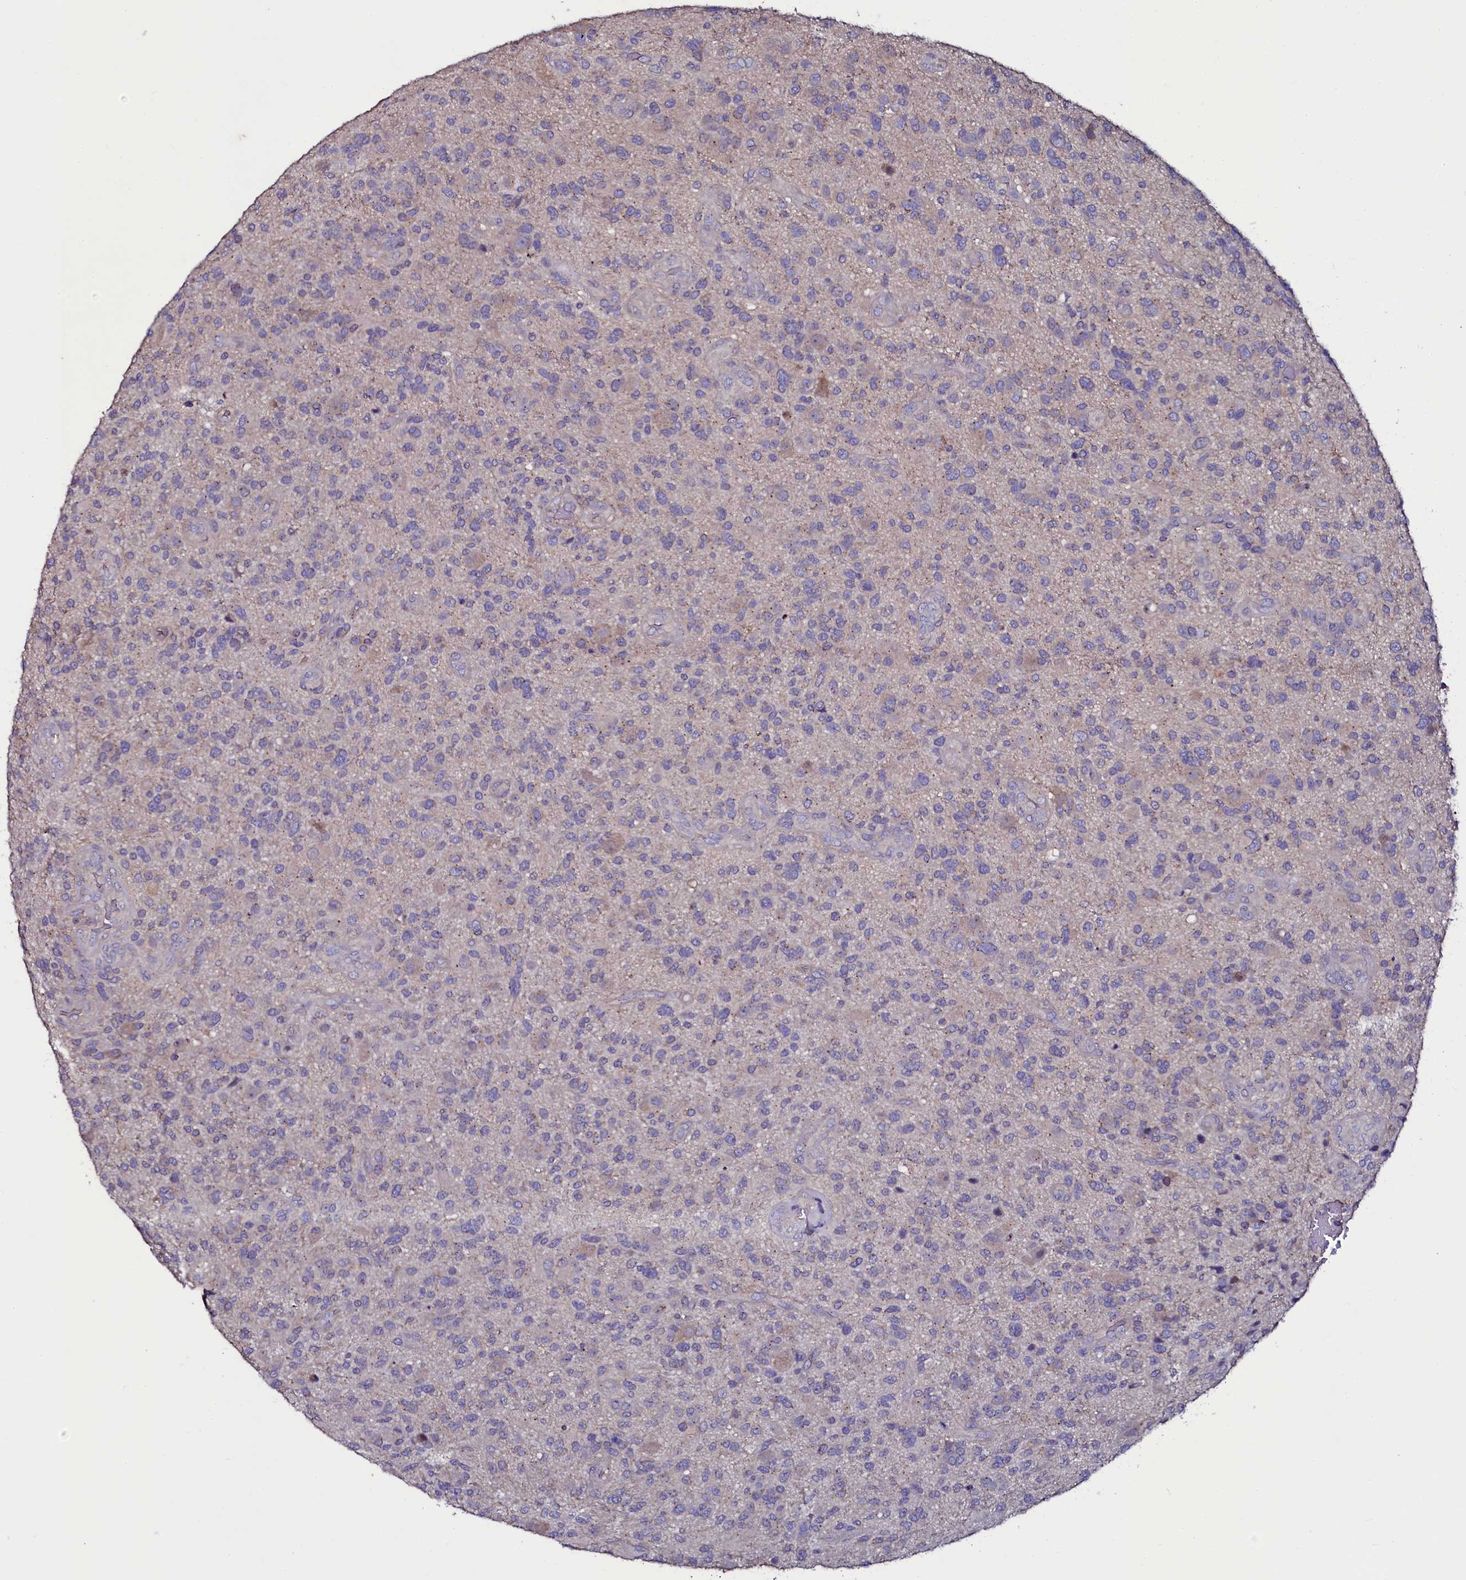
{"staining": {"intensity": "weak", "quantity": "<25%", "location": "cytoplasmic/membranous"}, "tissue": "glioma", "cell_type": "Tumor cells", "image_type": "cancer", "snomed": [{"axis": "morphology", "description": "Glioma, malignant, High grade"}, {"axis": "topography", "description": "Brain"}], "caption": "Immunohistochemical staining of human malignant high-grade glioma shows no significant expression in tumor cells.", "gene": "USPL1", "patient": {"sex": "male", "age": 47}}